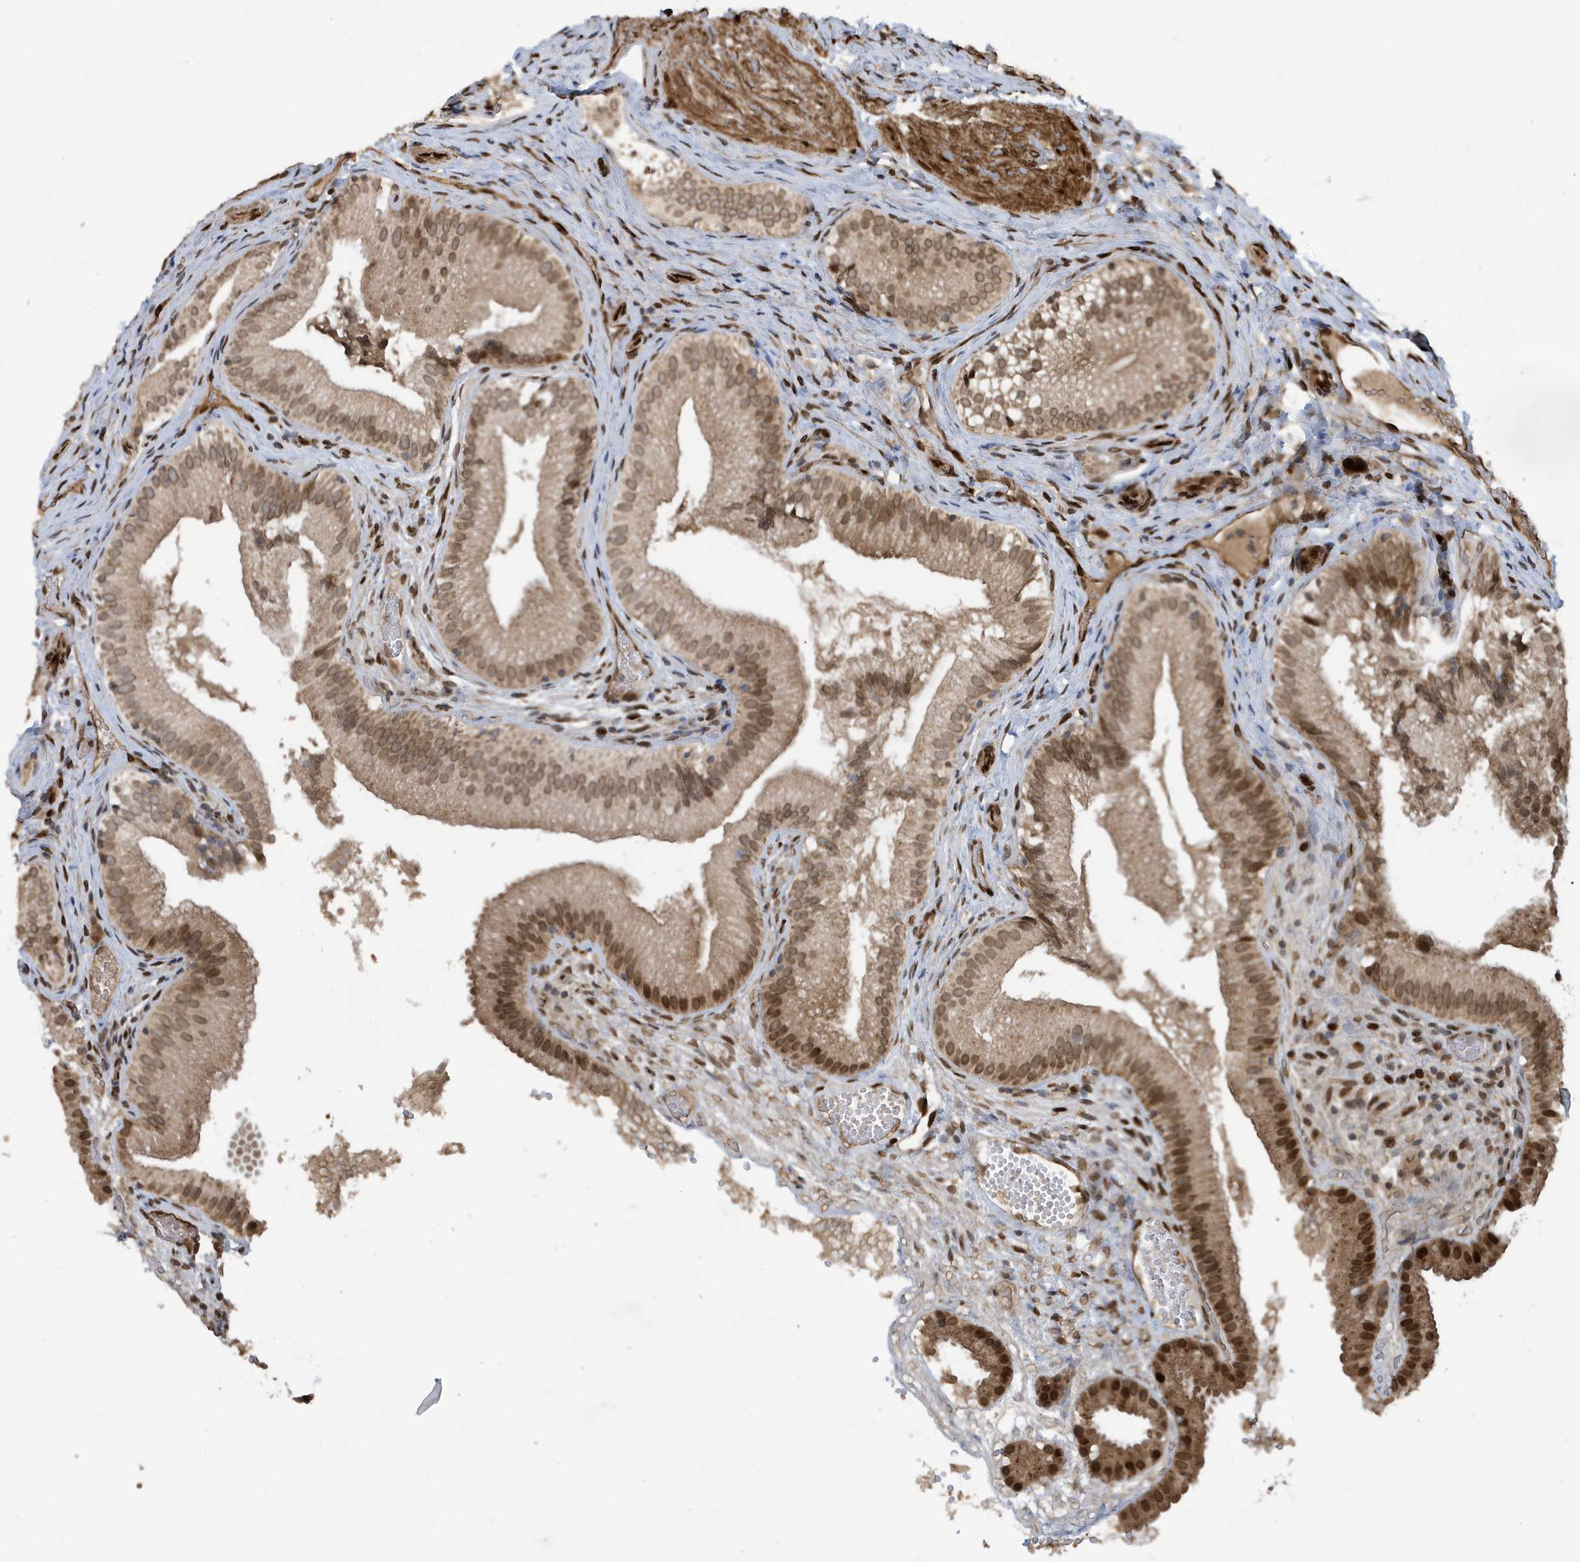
{"staining": {"intensity": "moderate", "quantity": ">75%", "location": "cytoplasmic/membranous,nuclear"}, "tissue": "gallbladder", "cell_type": "Glandular cells", "image_type": "normal", "snomed": [{"axis": "morphology", "description": "Normal tissue, NOS"}, {"axis": "topography", "description": "Gallbladder"}], "caption": "The image exhibits immunohistochemical staining of unremarkable gallbladder. There is moderate cytoplasmic/membranous,nuclear expression is appreciated in approximately >75% of glandular cells. (DAB (3,3'-diaminobenzidine) IHC with brightfield microscopy, high magnification).", "gene": "DUSP18", "patient": {"sex": "female", "age": 30}}